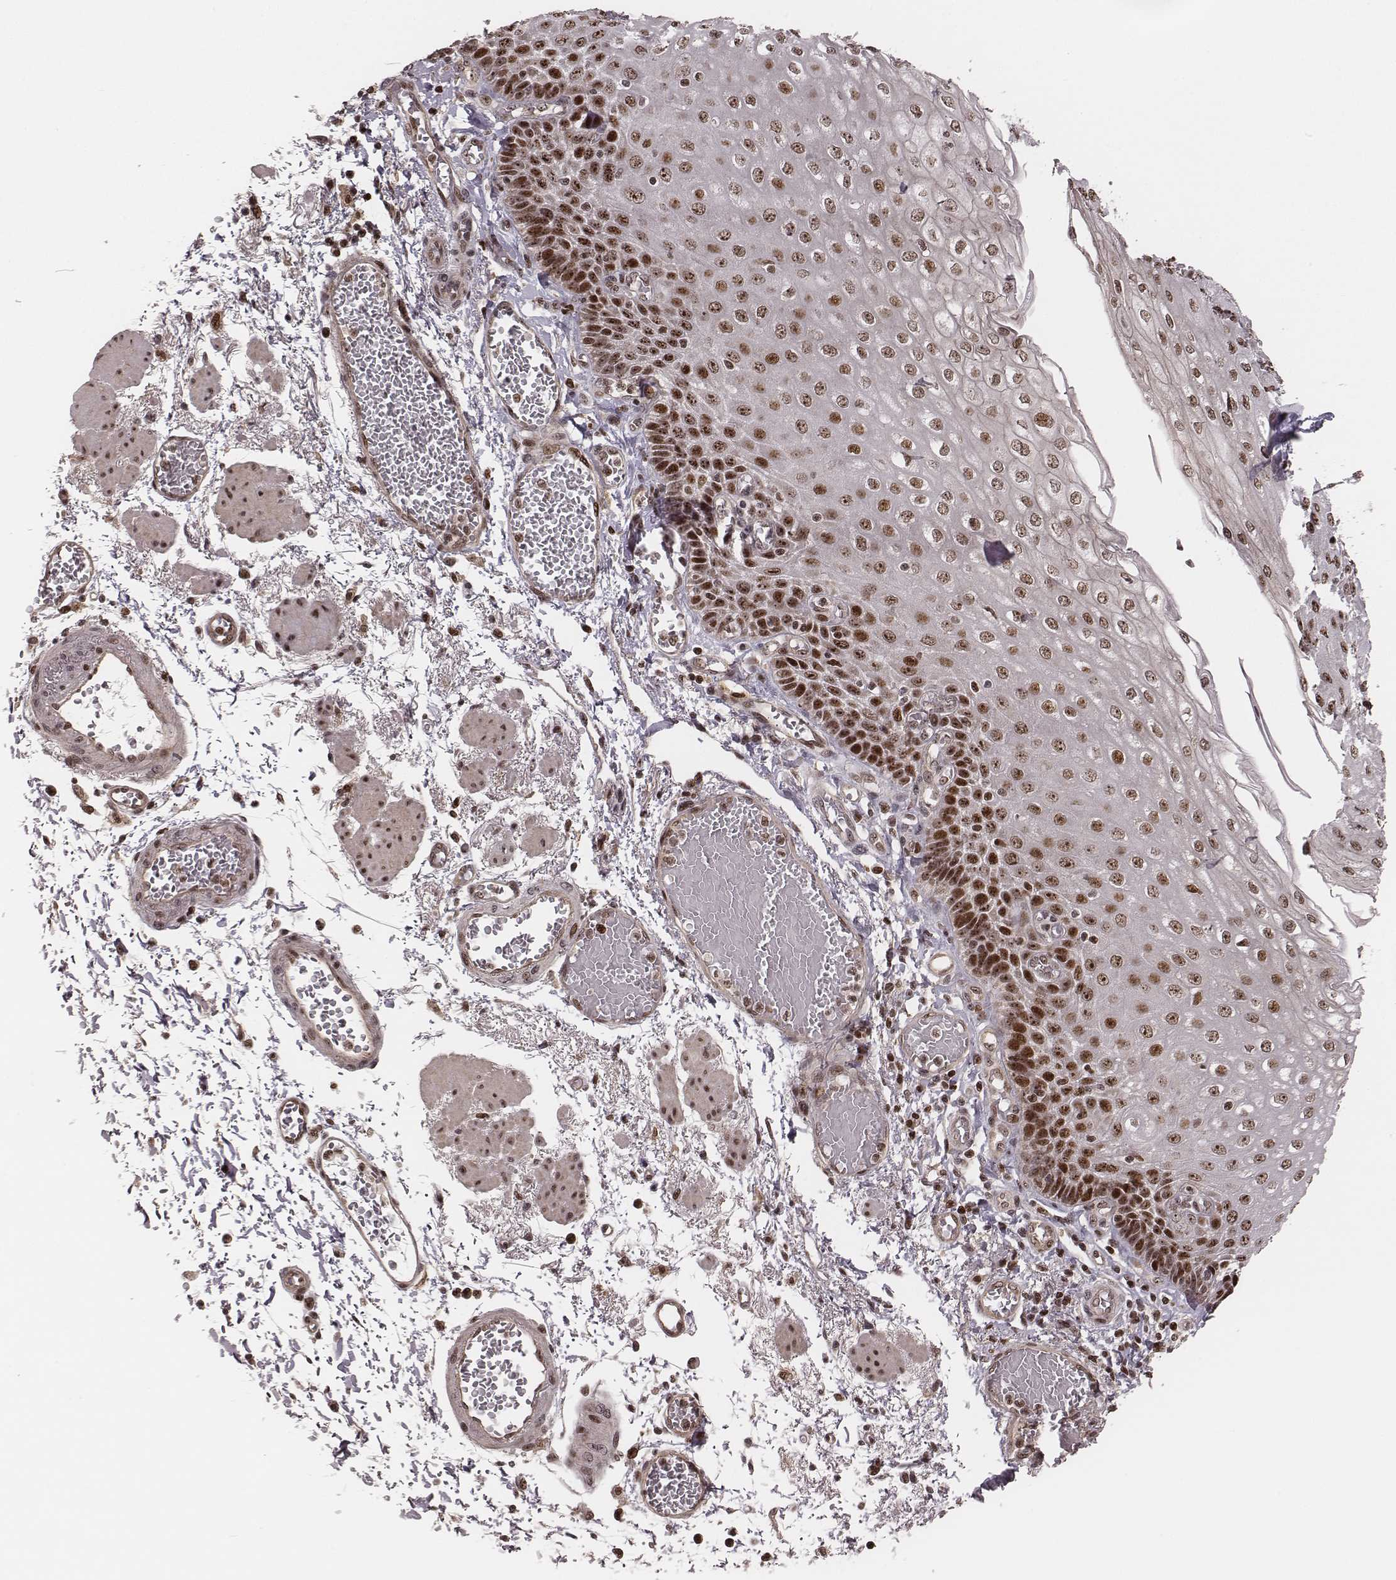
{"staining": {"intensity": "moderate", "quantity": ">75%", "location": "nuclear"}, "tissue": "esophagus", "cell_type": "Squamous epithelial cells", "image_type": "normal", "snomed": [{"axis": "morphology", "description": "Normal tissue, NOS"}, {"axis": "morphology", "description": "Adenocarcinoma, NOS"}, {"axis": "topography", "description": "Esophagus"}], "caption": "High-power microscopy captured an IHC image of benign esophagus, revealing moderate nuclear staining in approximately >75% of squamous epithelial cells.", "gene": "VRK3", "patient": {"sex": "male", "age": 81}}